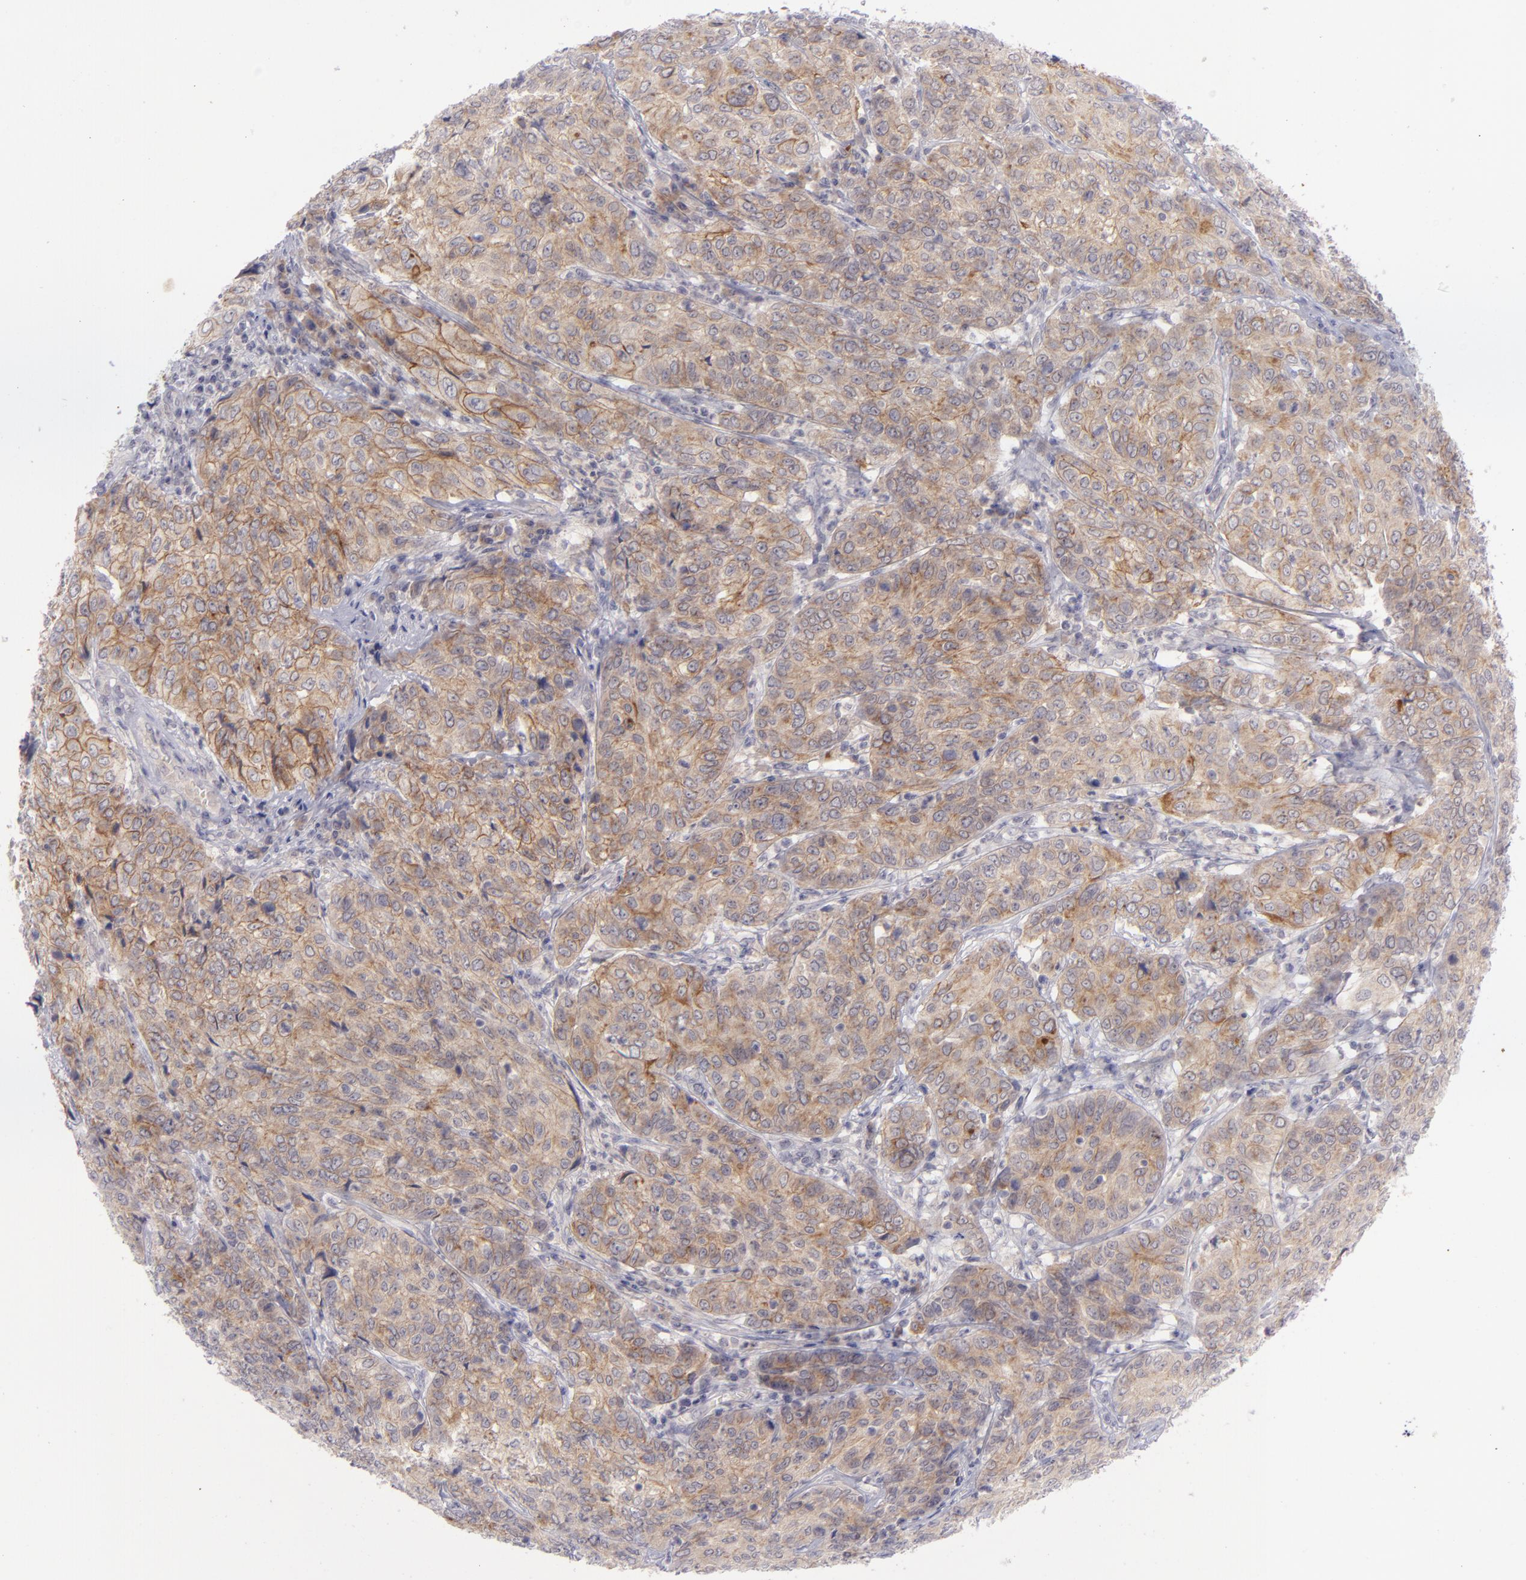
{"staining": {"intensity": "moderate", "quantity": ">75%", "location": "cytoplasmic/membranous"}, "tissue": "cervical cancer", "cell_type": "Tumor cells", "image_type": "cancer", "snomed": [{"axis": "morphology", "description": "Squamous cell carcinoma, NOS"}, {"axis": "topography", "description": "Cervix"}], "caption": "Squamous cell carcinoma (cervical) stained with a protein marker exhibits moderate staining in tumor cells.", "gene": "EVPL", "patient": {"sex": "female", "age": 38}}